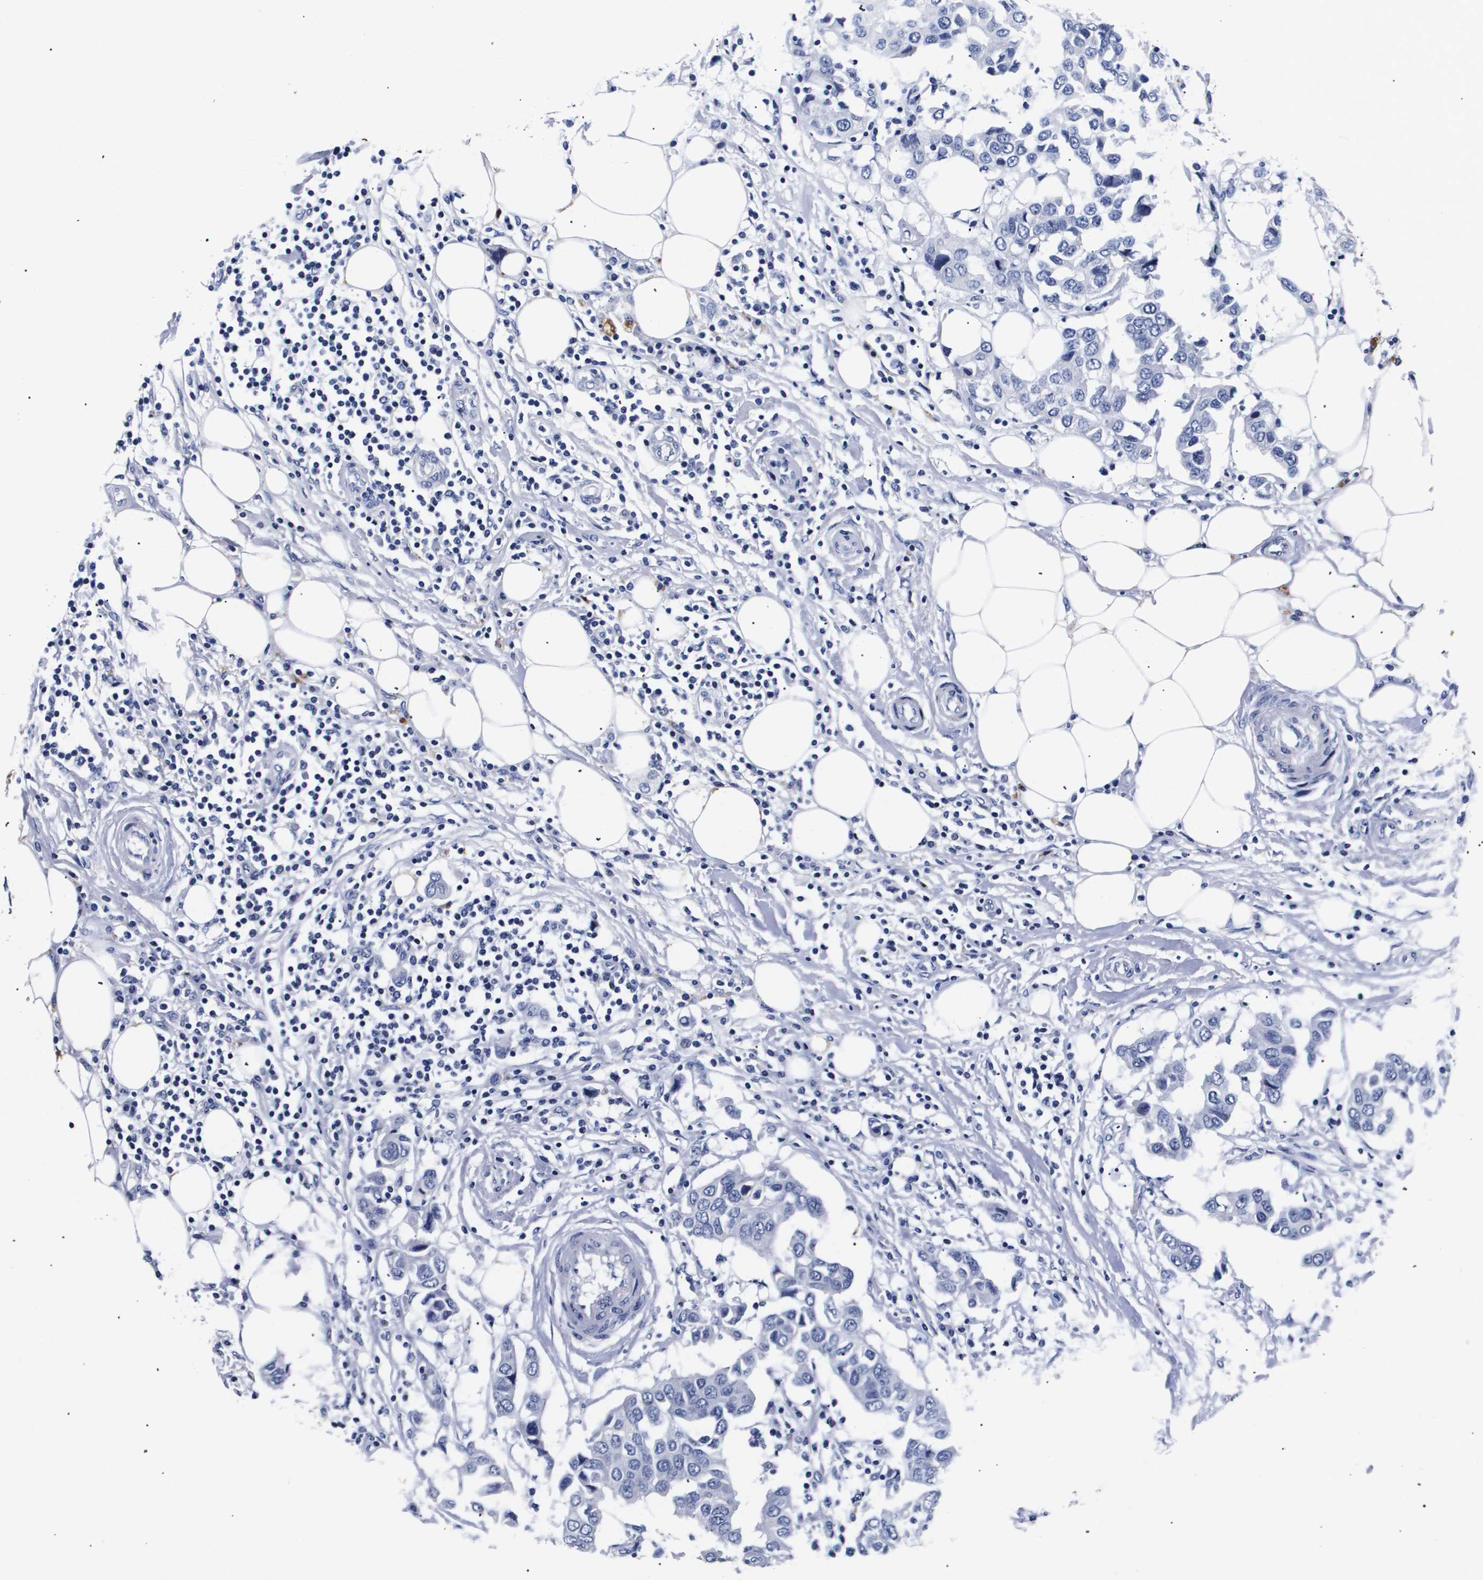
{"staining": {"intensity": "negative", "quantity": "none", "location": "none"}, "tissue": "breast cancer", "cell_type": "Tumor cells", "image_type": "cancer", "snomed": [{"axis": "morphology", "description": "Duct carcinoma"}, {"axis": "topography", "description": "Breast"}], "caption": "Immunohistochemistry (IHC) histopathology image of neoplastic tissue: breast cancer stained with DAB (3,3'-diaminobenzidine) reveals no significant protein staining in tumor cells. The staining was performed using DAB (3,3'-diaminobenzidine) to visualize the protein expression in brown, while the nuclei were stained in blue with hematoxylin (Magnification: 20x).", "gene": "ATP6V0A4", "patient": {"sex": "female", "age": 80}}